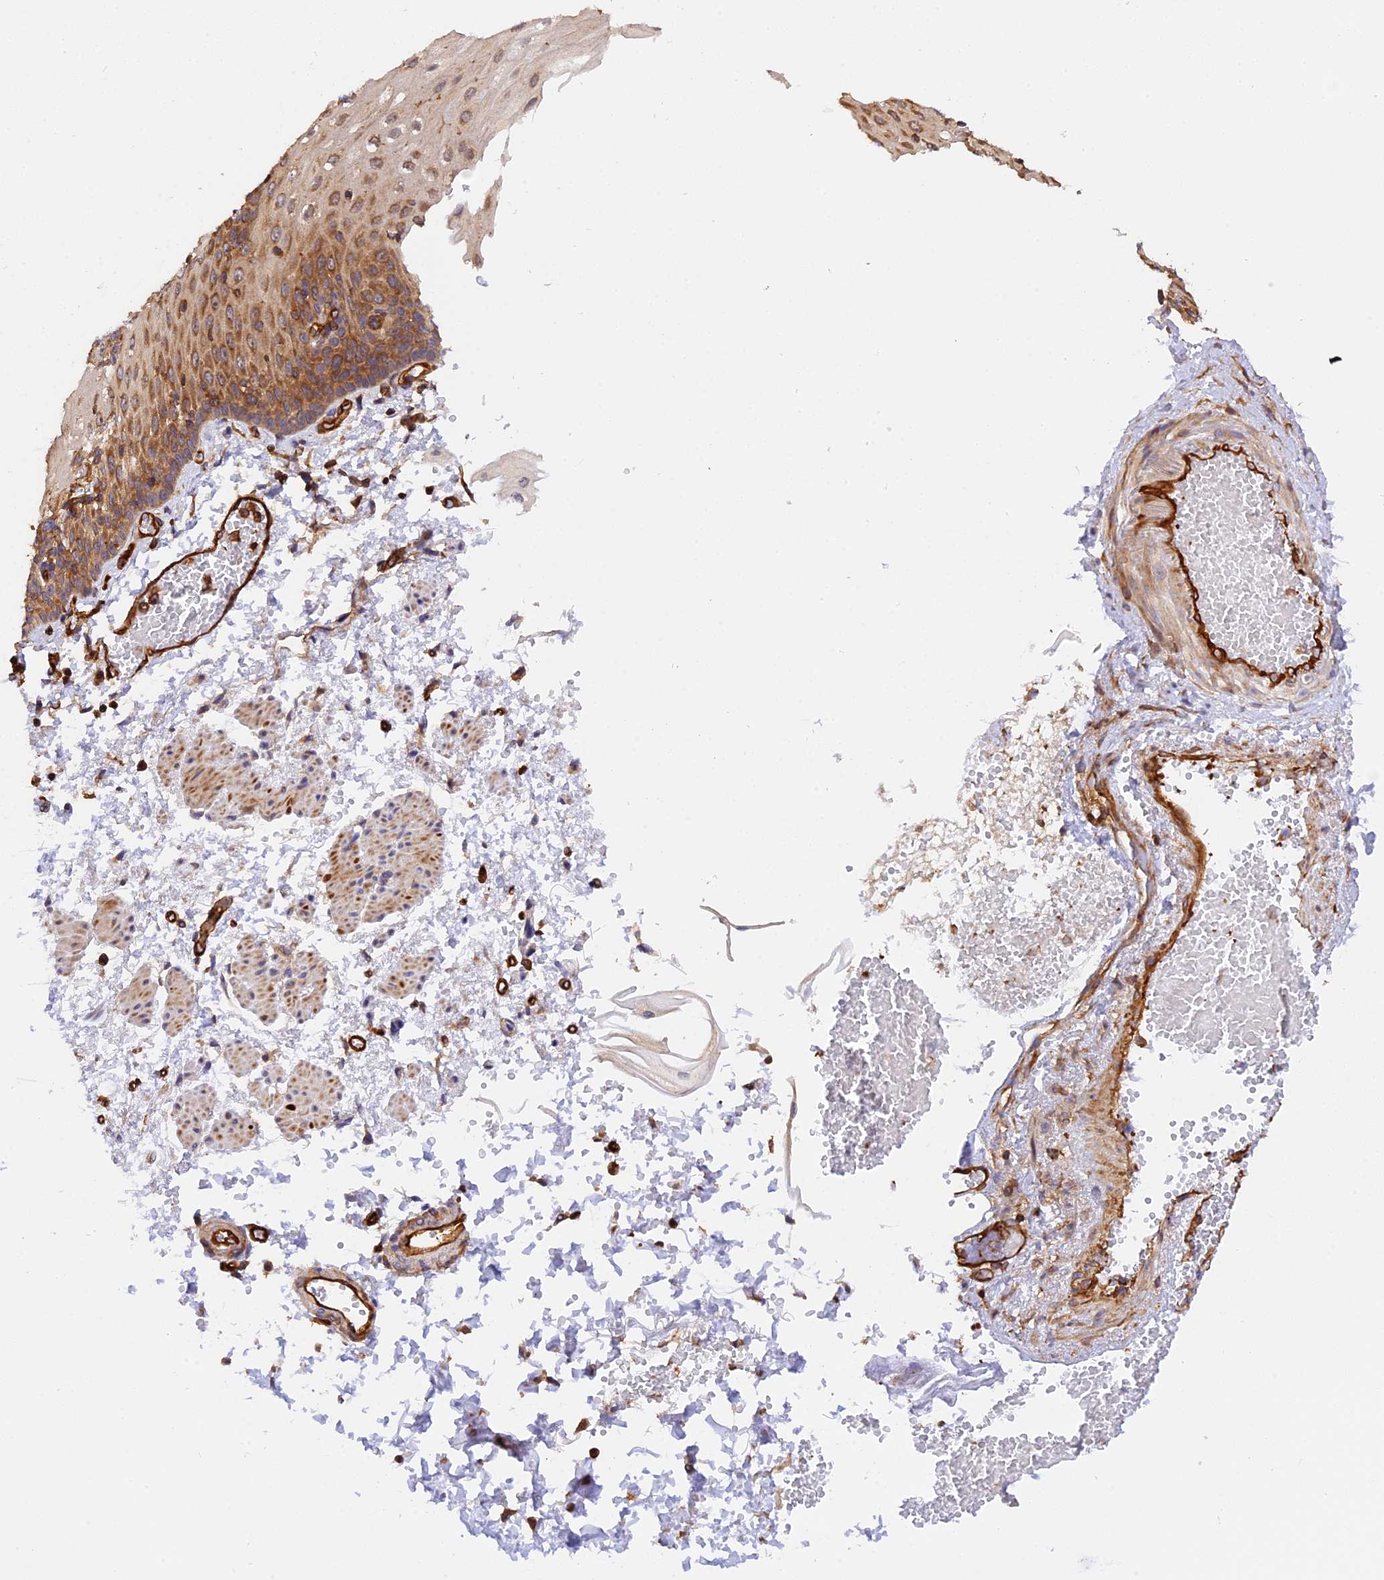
{"staining": {"intensity": "moderate", "quantity": "25%-75%", "location": "cytoplasmic/membranous"}, "tissue": "esophagus", "cell_type": "Squamous epithelial cells", "image_type": "normal", "snomed": [{"axis": "morphology", "description": "Normal tissue, NOS"}, {"axis": "topography", "description": "Esophagus"}], "caption": "Protein analysis of normal esophagus demonstrates moderate cytoplasmic/membranous positivity in approximately 25%-75% of squamous epithelial cells. The staining was performed using DAB to visualize the protein expression in brown, while the nuclei were stained in blue with hematoxylin (Magnification: 20x).", "gene": "C5orf22", "patient": {"sex": "male", "age": 81}}